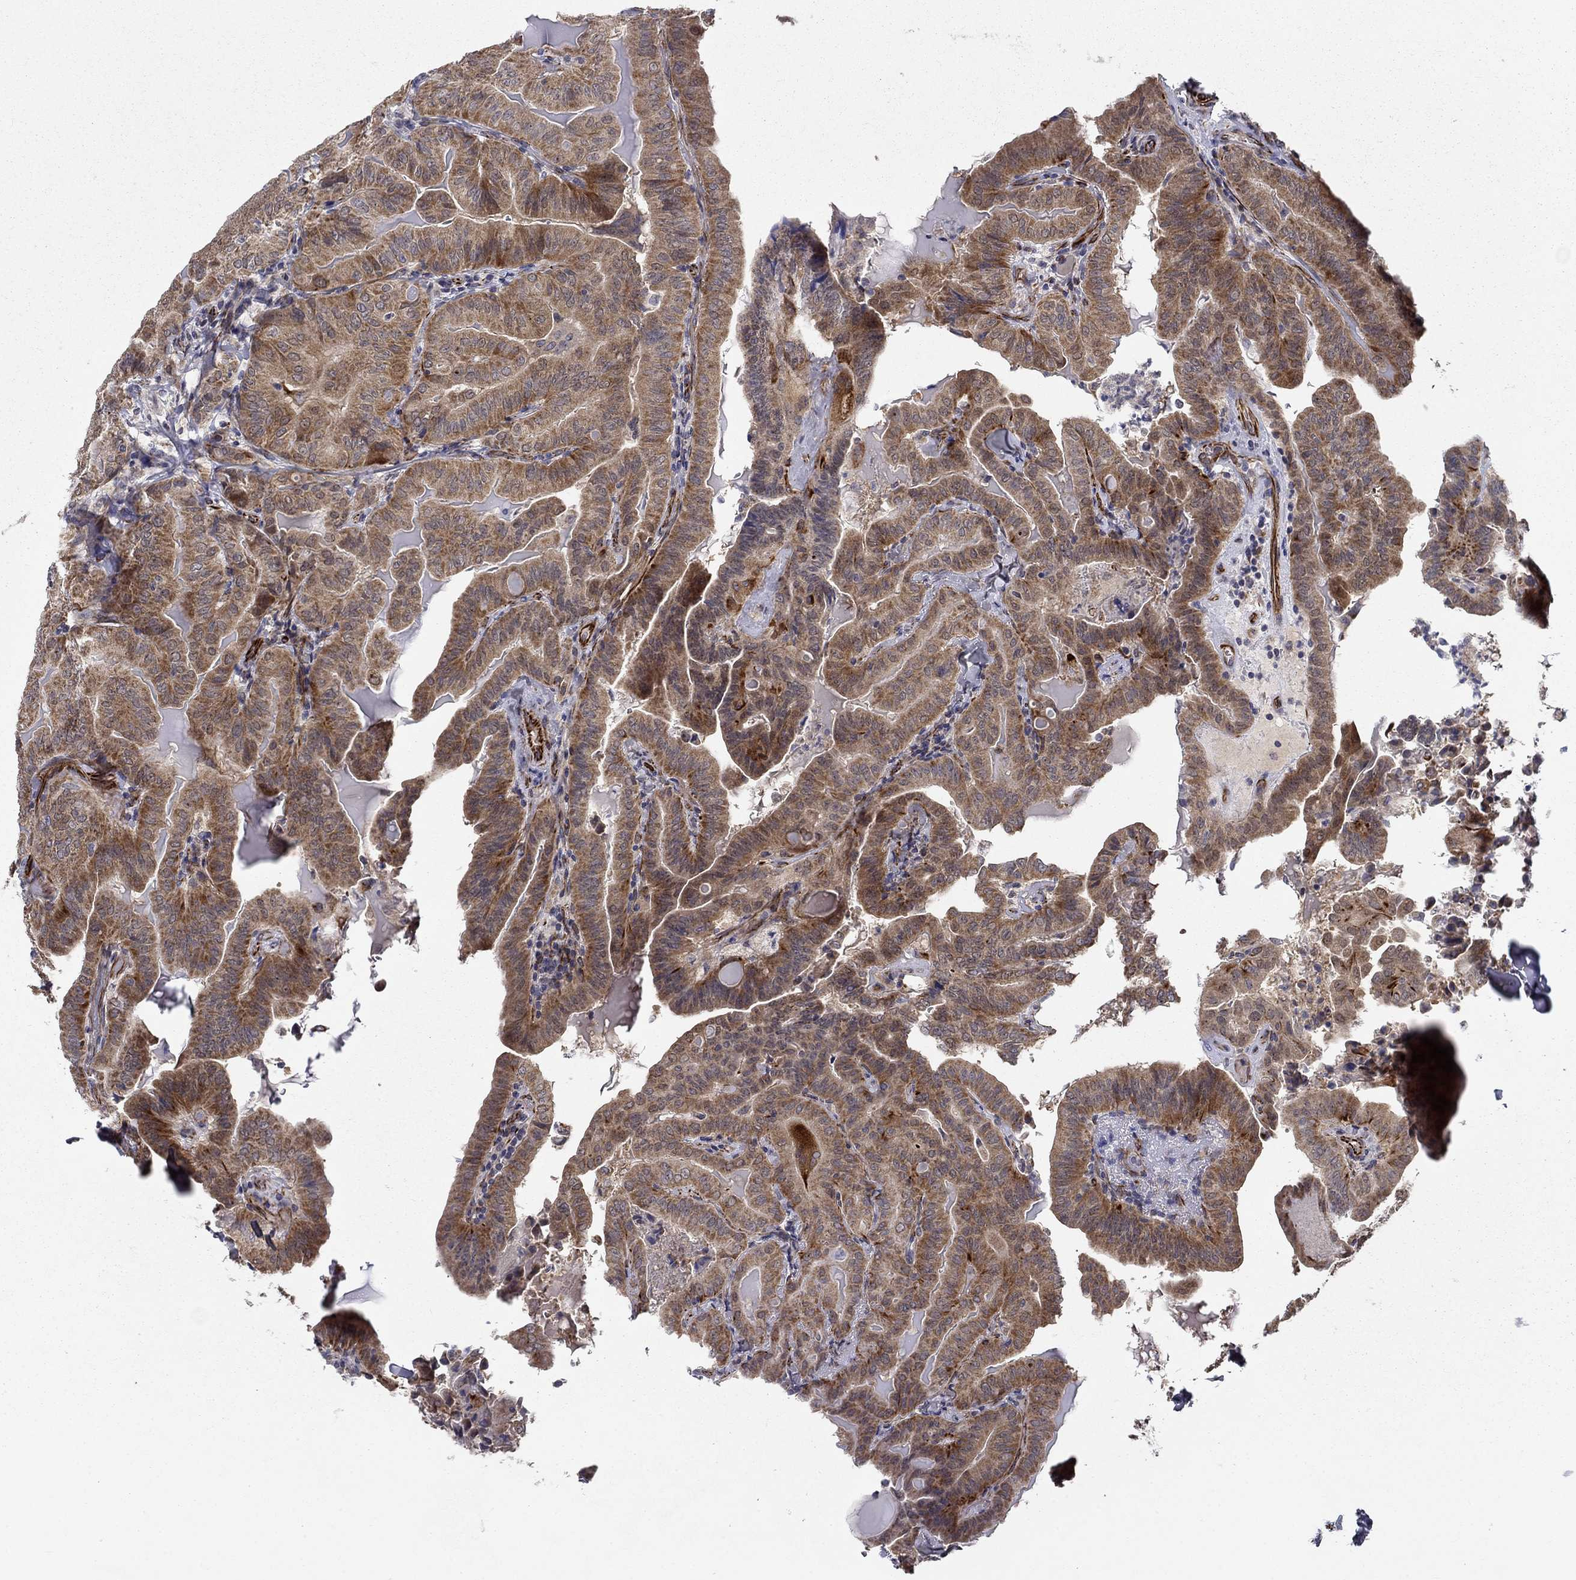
{"staining": {"intensity": "moderate", "quantity": ">75%", "location": "cytoplasmic/membranous"}, "tissue": "thyroid cancer", "cell_type": "Tumor cells", "image_type": "cancer", "snomed": [{"axis": "morphology", "description": "Papillary adenocarcinoma, NOS"}, {"axis": "topography", "description": "Thyroid gland"}], "caption": "Brown immunohistochemical staining in human thyroid cancer shows moderate cytoplasmic/membranous positivity in about >75% of tumor cells.", "gene": "LACTB2", "patient": {"sex": "female", "age": 68}}